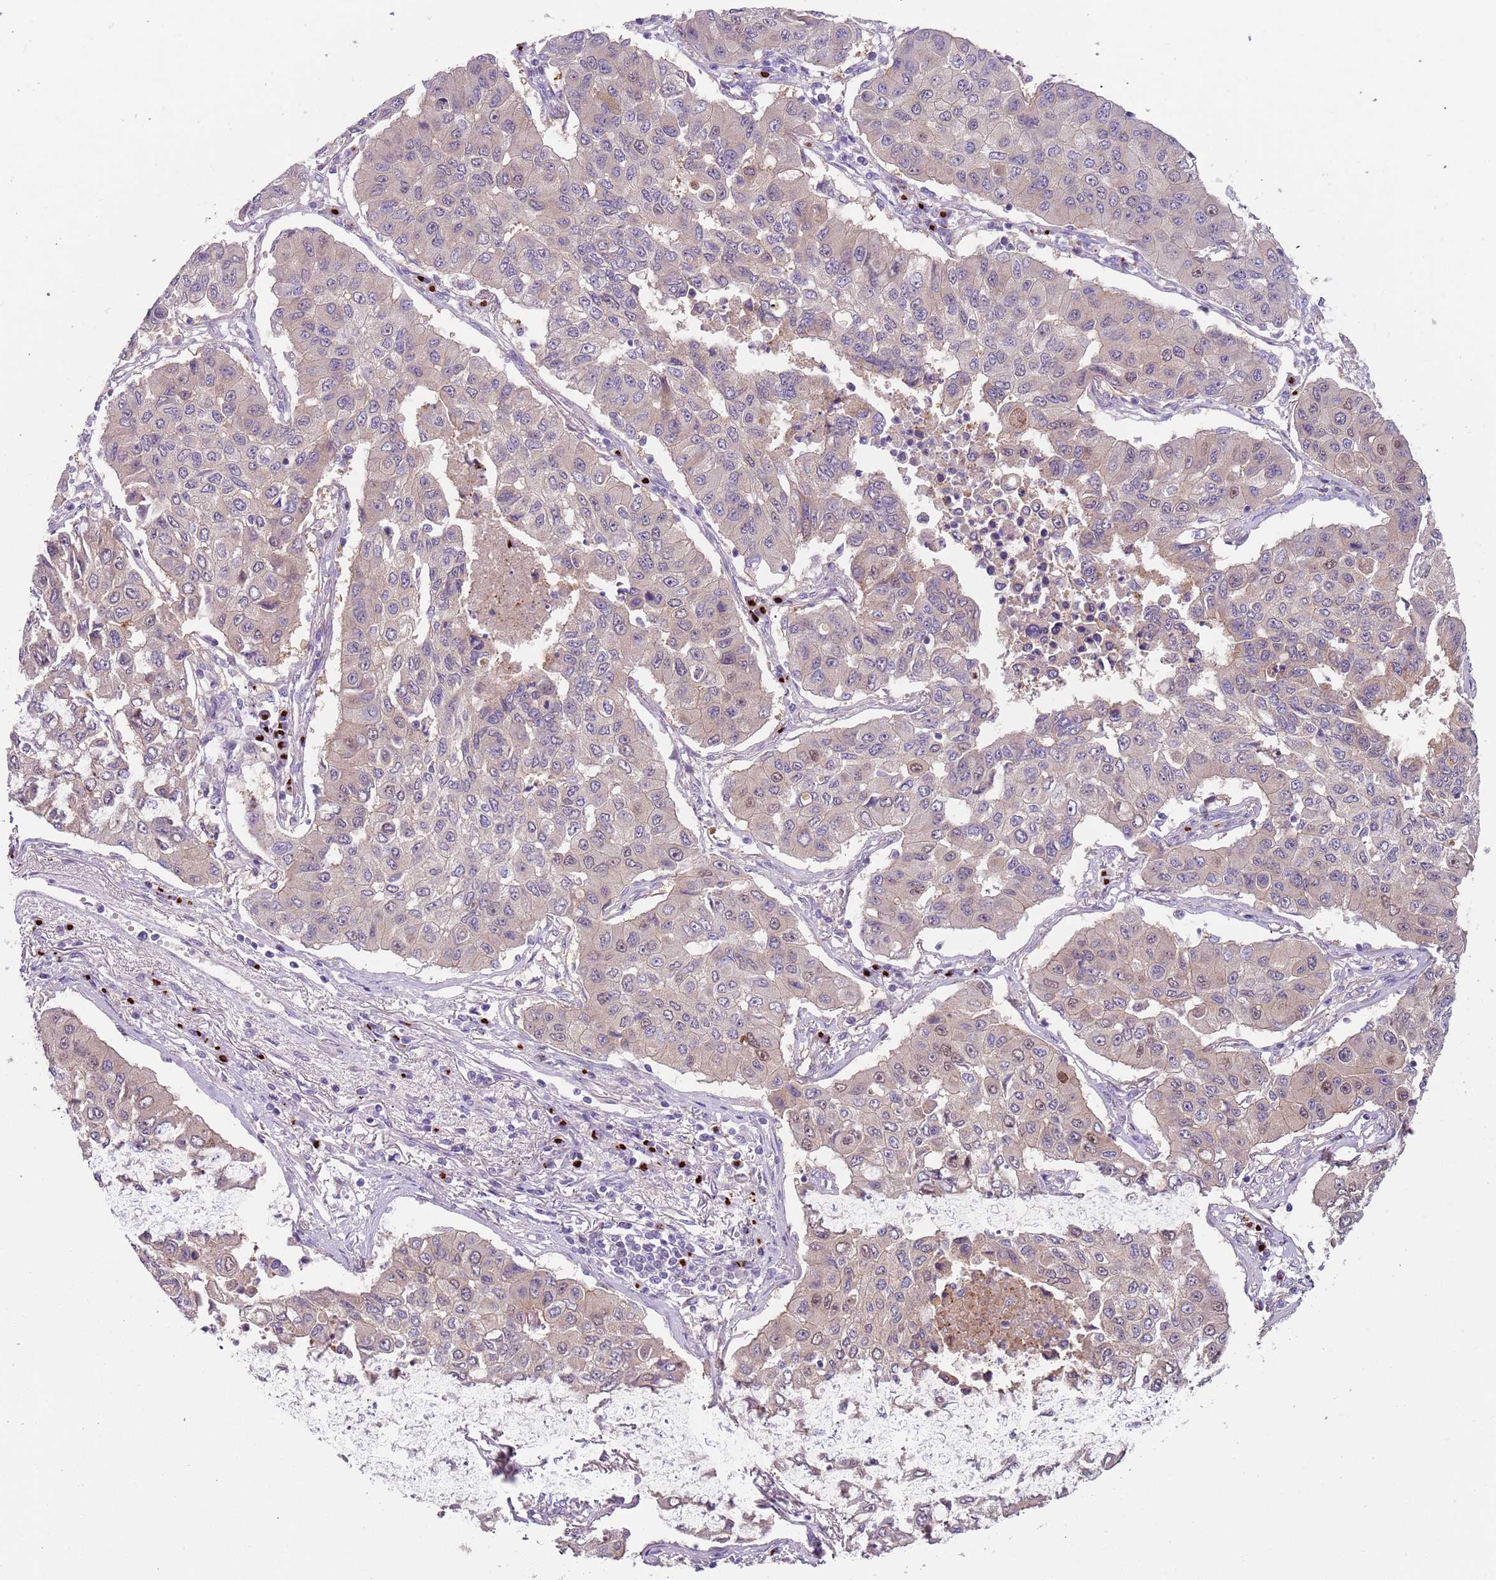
{"staining": {"intensity": "weak", "quantity": "<25%", "location": "nuclear"}, "tissue": "lung cancer", "cell_type": "Tumor cells", "image_type": "cancer", "snomed": [{"axis": "morphology", "description": "Squamous cell carcinoma, NOS"}, {"axis": "topography", "description": "Lung"}], "caption": "Immunohistochemical staining of human lung cancer displays no significant positivity in tumor cells.", "gene": "C2CD3", "patient": {"sex": "male", "age": 74}}